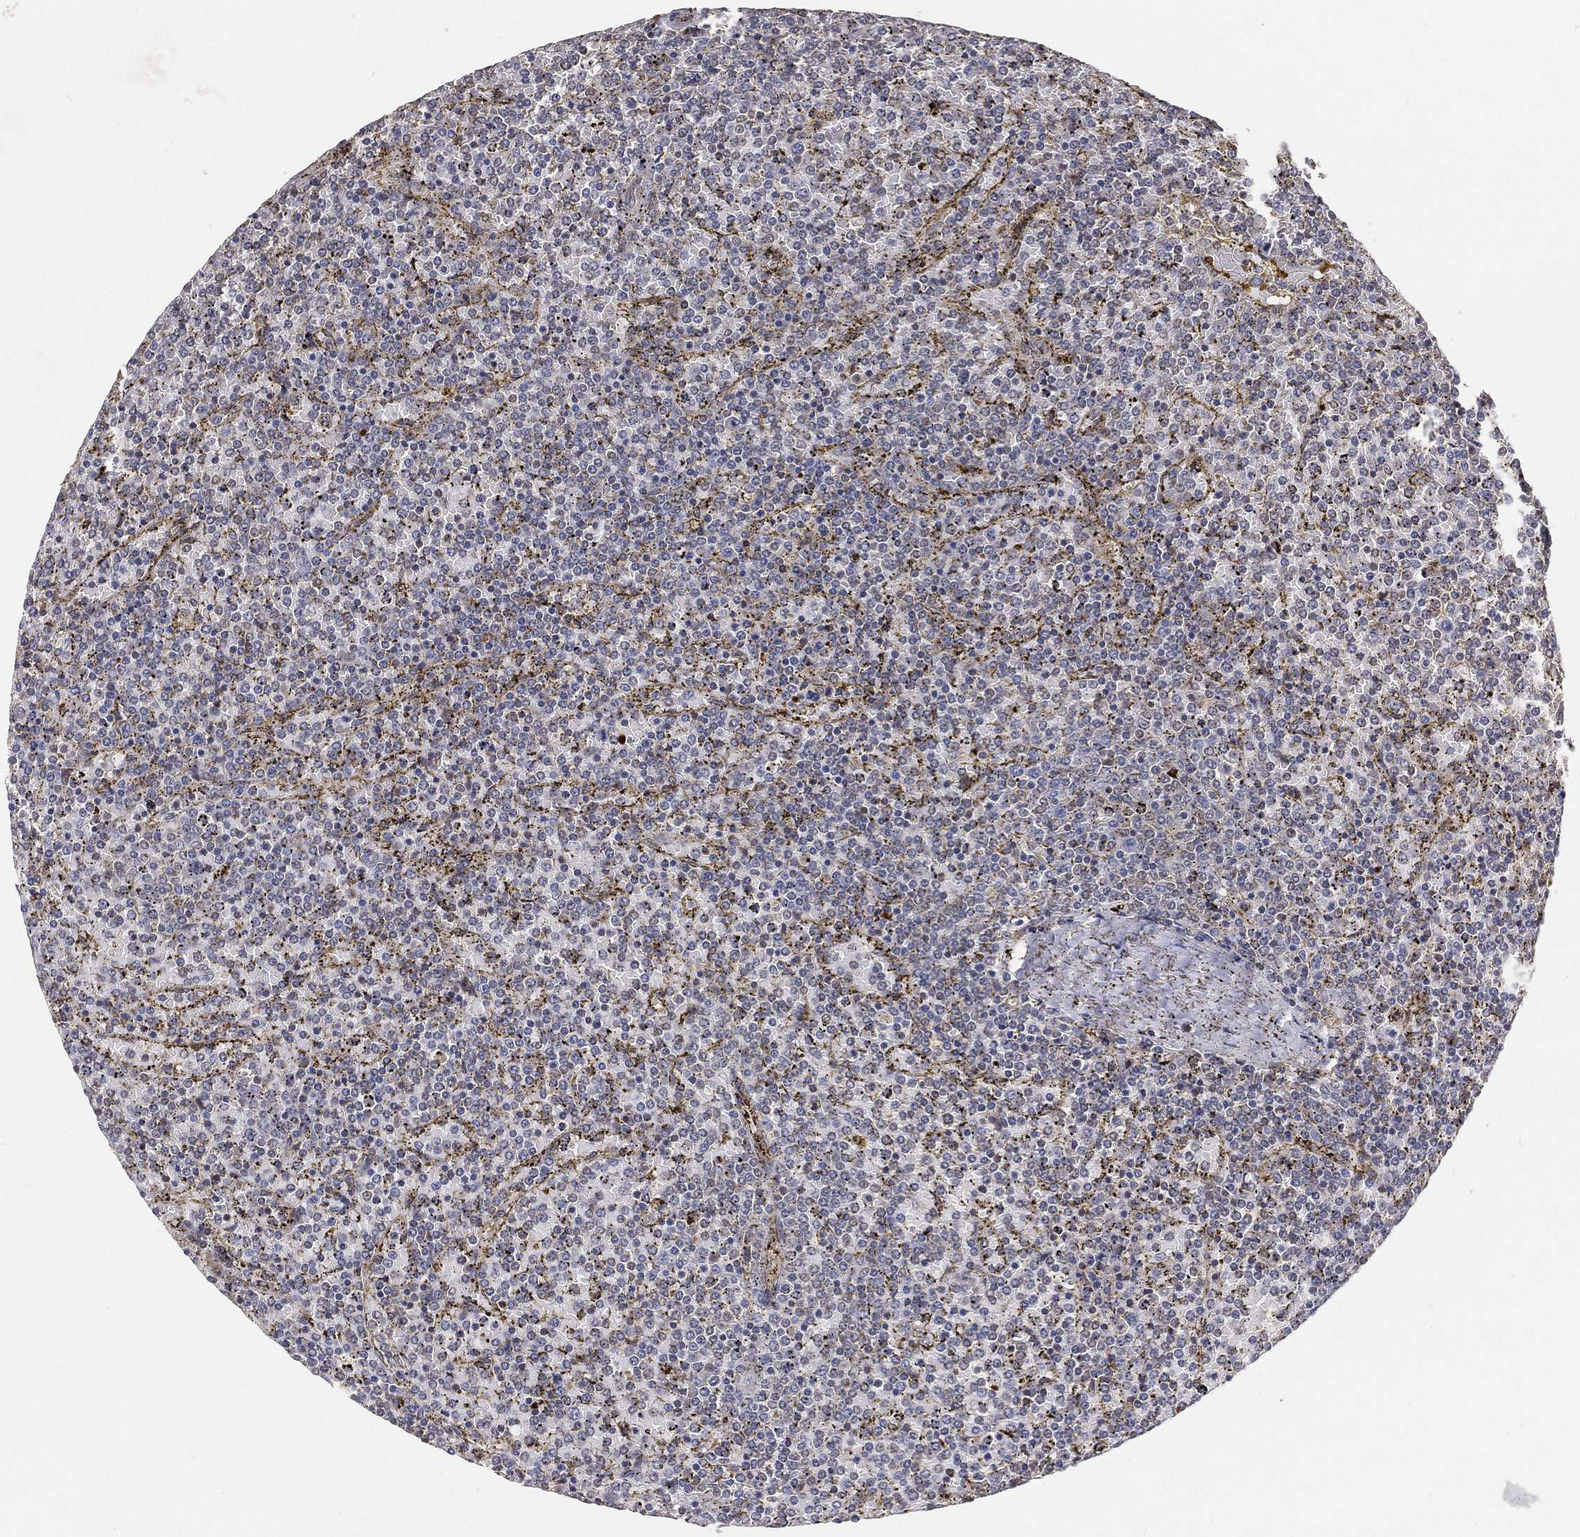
{"staining": {"intensity": "negative", "quantity": "none", "location": "none"}, "tissue": "lymphoma", "cell_type": "Tumor cells", "image_type": "cancer", "snomed": [{"axis": "morphology", "description": "Malignant lymphoma, non-Hodgkin's type, Low grade"}, {"axis": "topography", "description": "Spleen"}], "caption": "Immunohistochemistry (IHC) histopathology image of human lymphoma stained for a protein (brown), which displays no expression in tumor cells.", "gene": "MAPK1", "patient": {"sex": "female", "age": 77}}